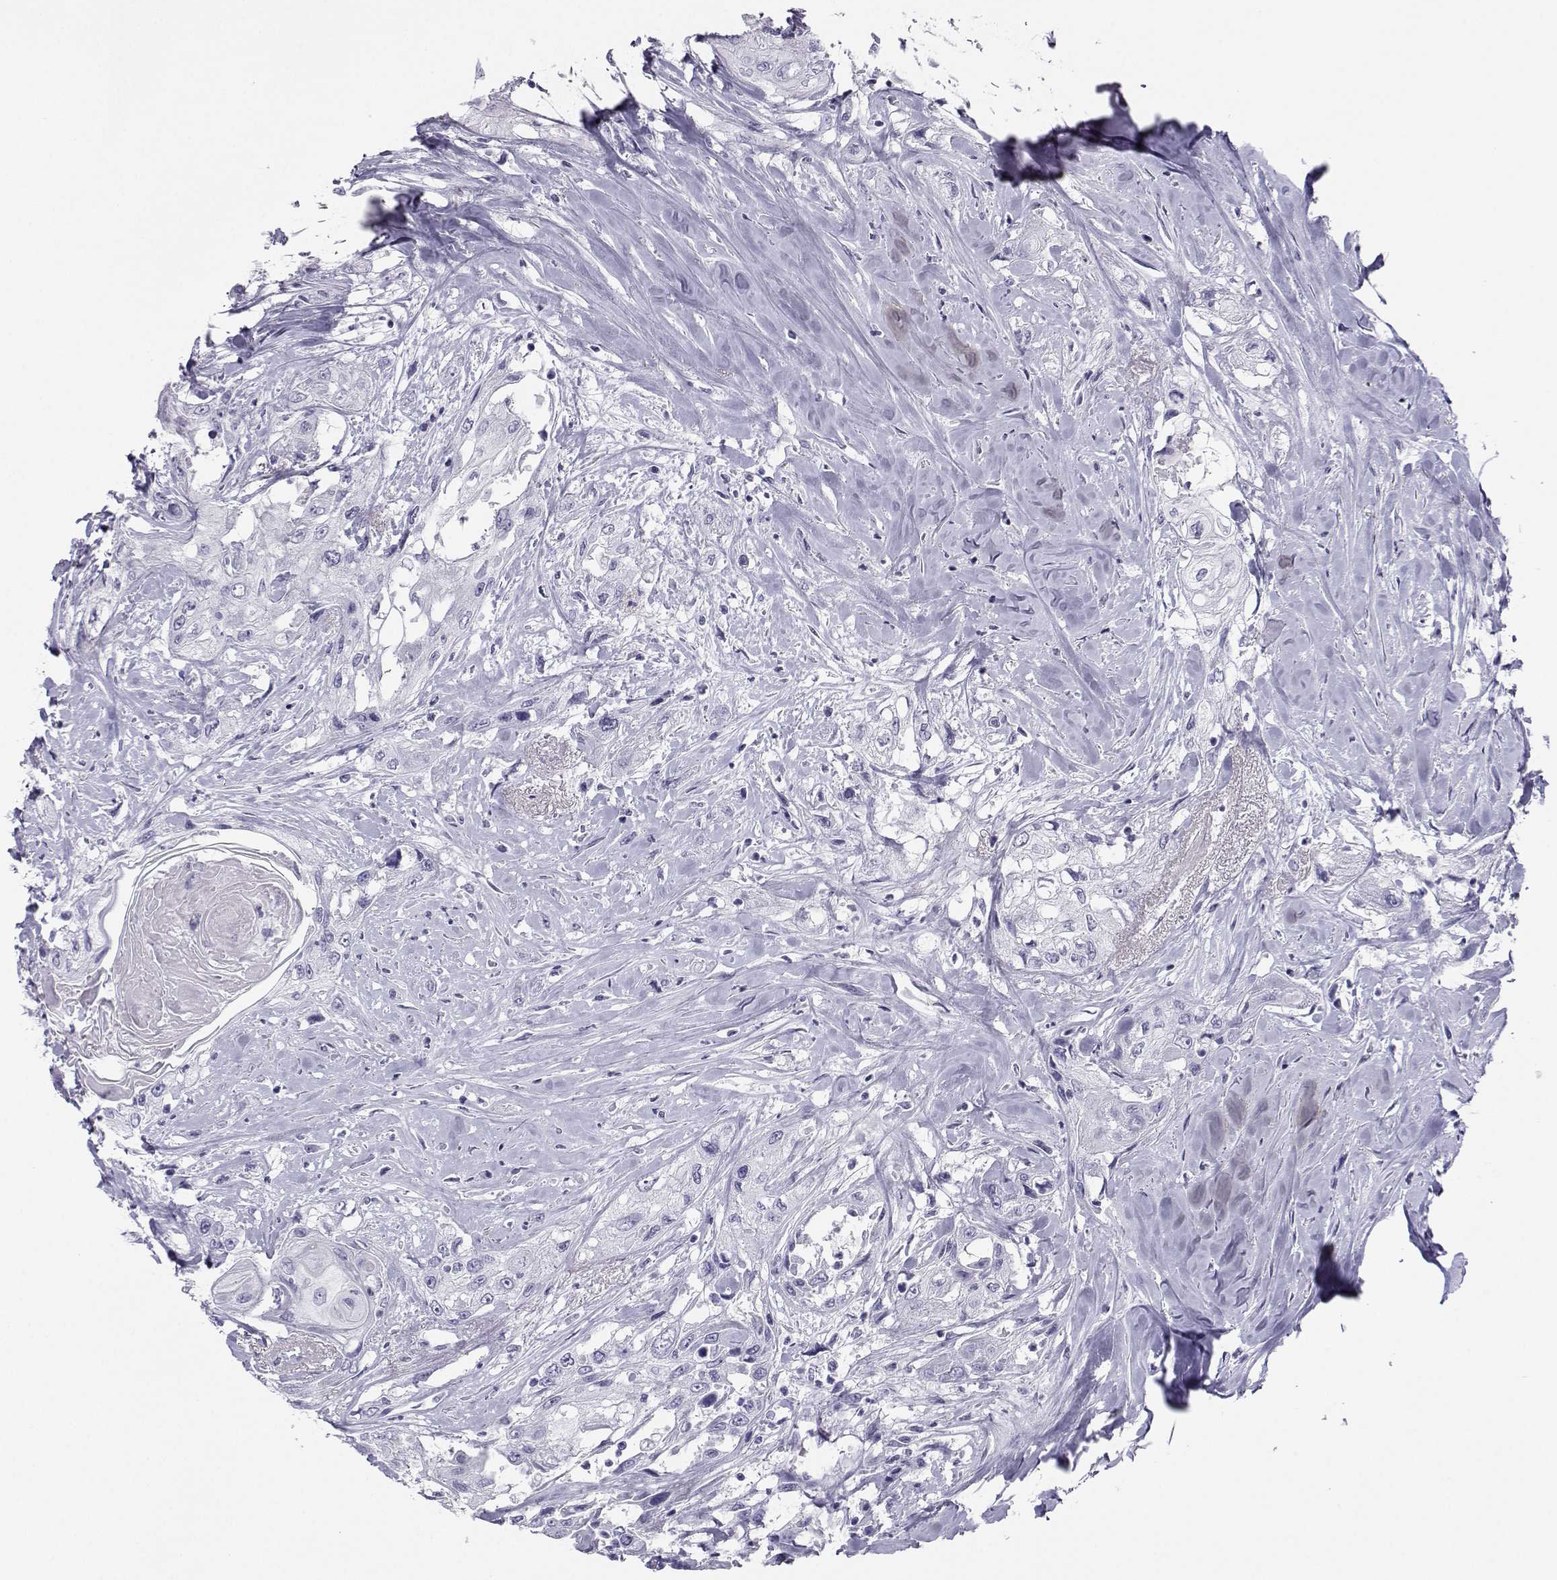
{"staining": {"intensity": "negative", "quantity": "none", "location": "none"}, "tissue": "head and neck cancer", "cell_type": "Tumor cells", "image_type": "cancer", "snomed": [{"axis": "morphology", "description": "Normal tissue, NOS"}, {"axis": "morphology", "description": "Squamous cell carcinoma, NOS"}, {"axis": "topography", "description": "Oral tissue"}, {"axis": "topography", "description": "Peripheral nerve tissue"}, {"axis": "topography", "description": "Head-Neck"}], "caption": "A high-resolution micrograph shows immunohistochemistry staining of squamous cell carcinoma (head and neck), which reveals no significant positivity in tumor cells.", "gene": "SST", "patient": {"sex": "female", "age": 59}}